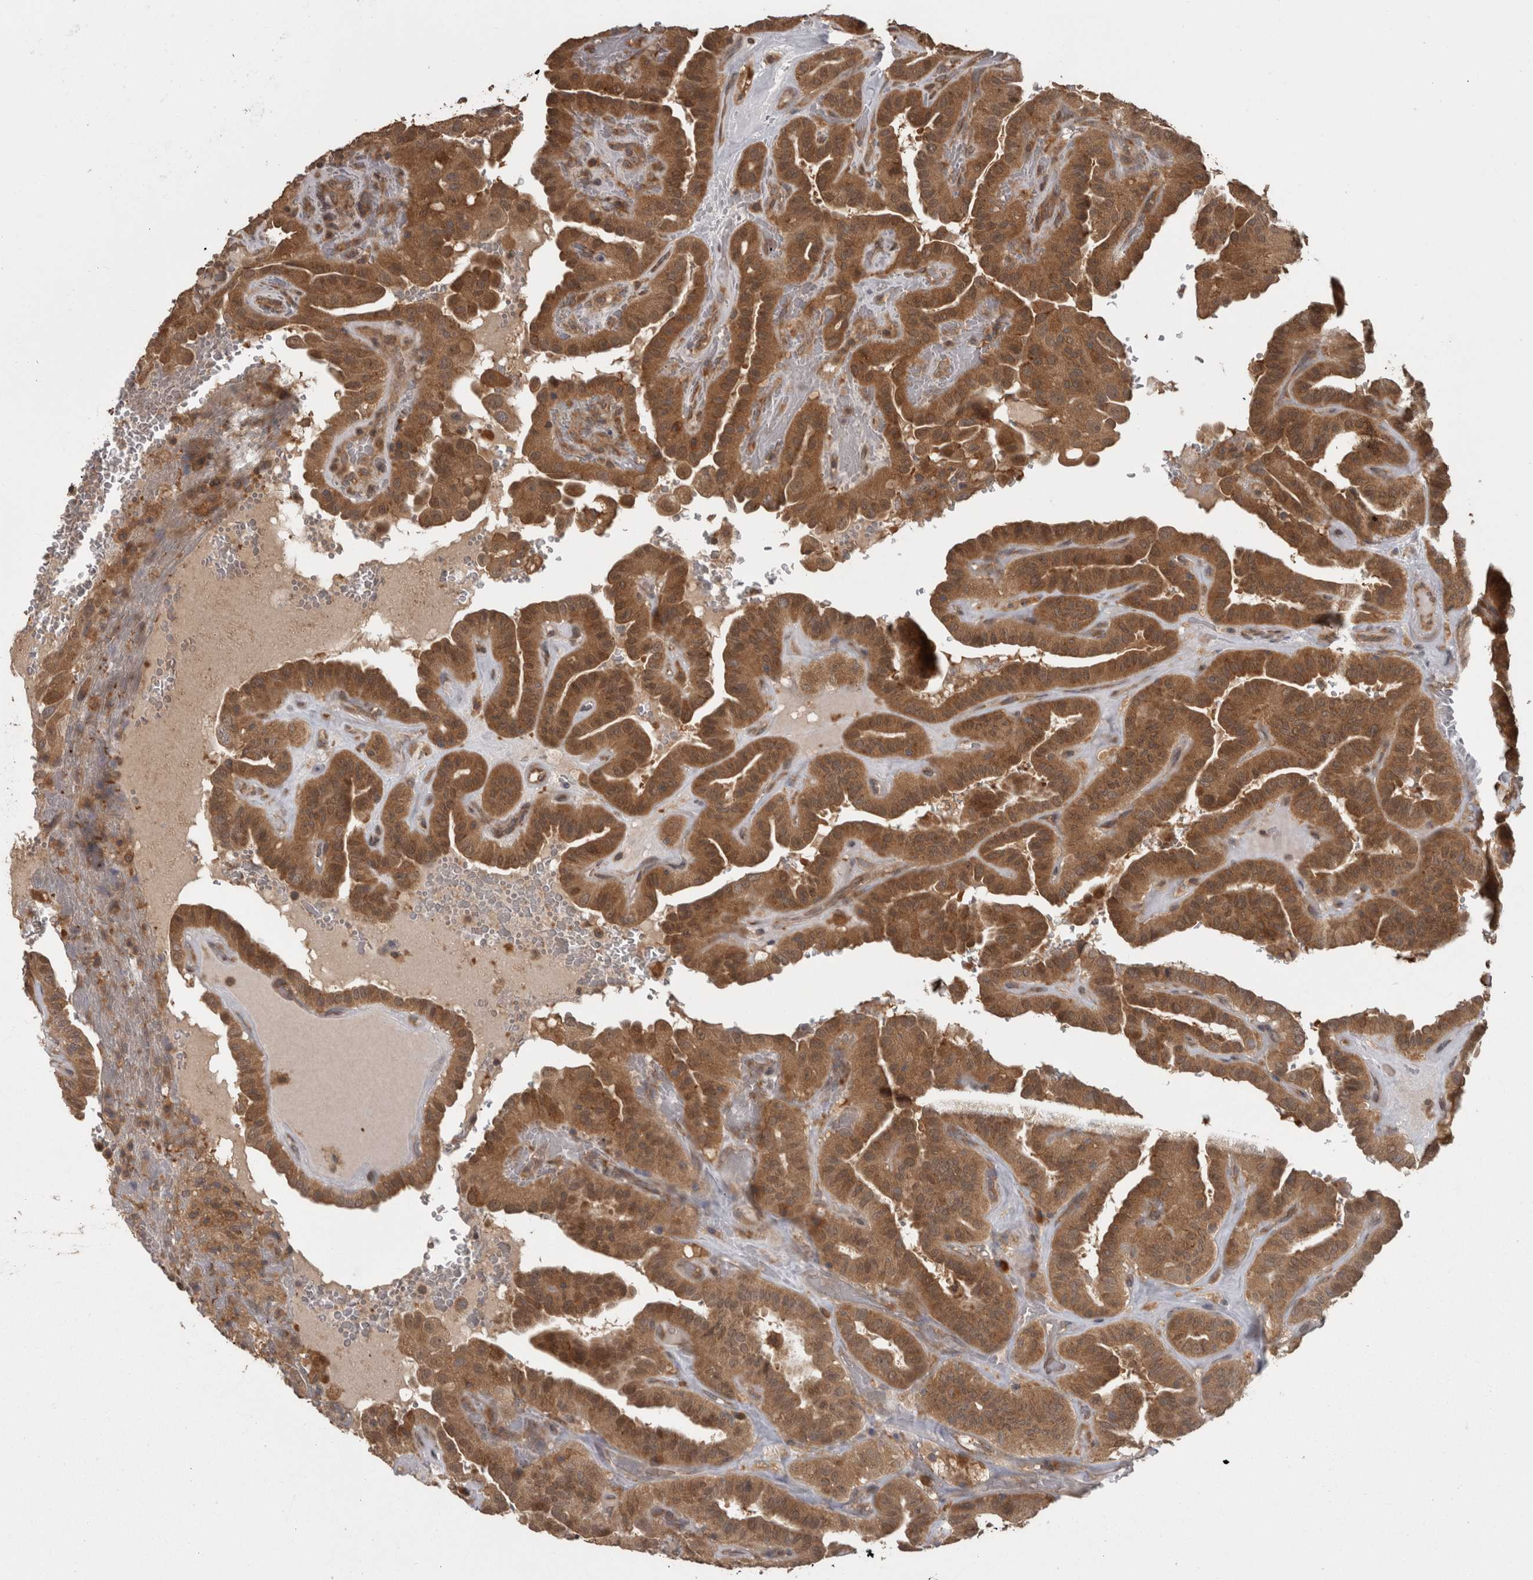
{"staining": {"intensity": "strong", "quantity": ">75%", "location": "cytoplasmic/membranous"}, "tissue": "thyroid cancer", "cell_type": "Tumor cells", "image_type": "cancer", "snomed": [{"axis": "morphology", "description": "Papillary adenocarcinoma, NOS"}, {"axis": "topography", "description": "Thyroid gland"}], "caption": "This is a micrograph of immunohistochemistry (IHC) staining of papillary adenocarcinoma (thyroid), which shows strong positivity in the cytoplasmic/membranous of tumor cells.", "gene": "MICU3", "patient": {"sex": "male", "age": 77}}